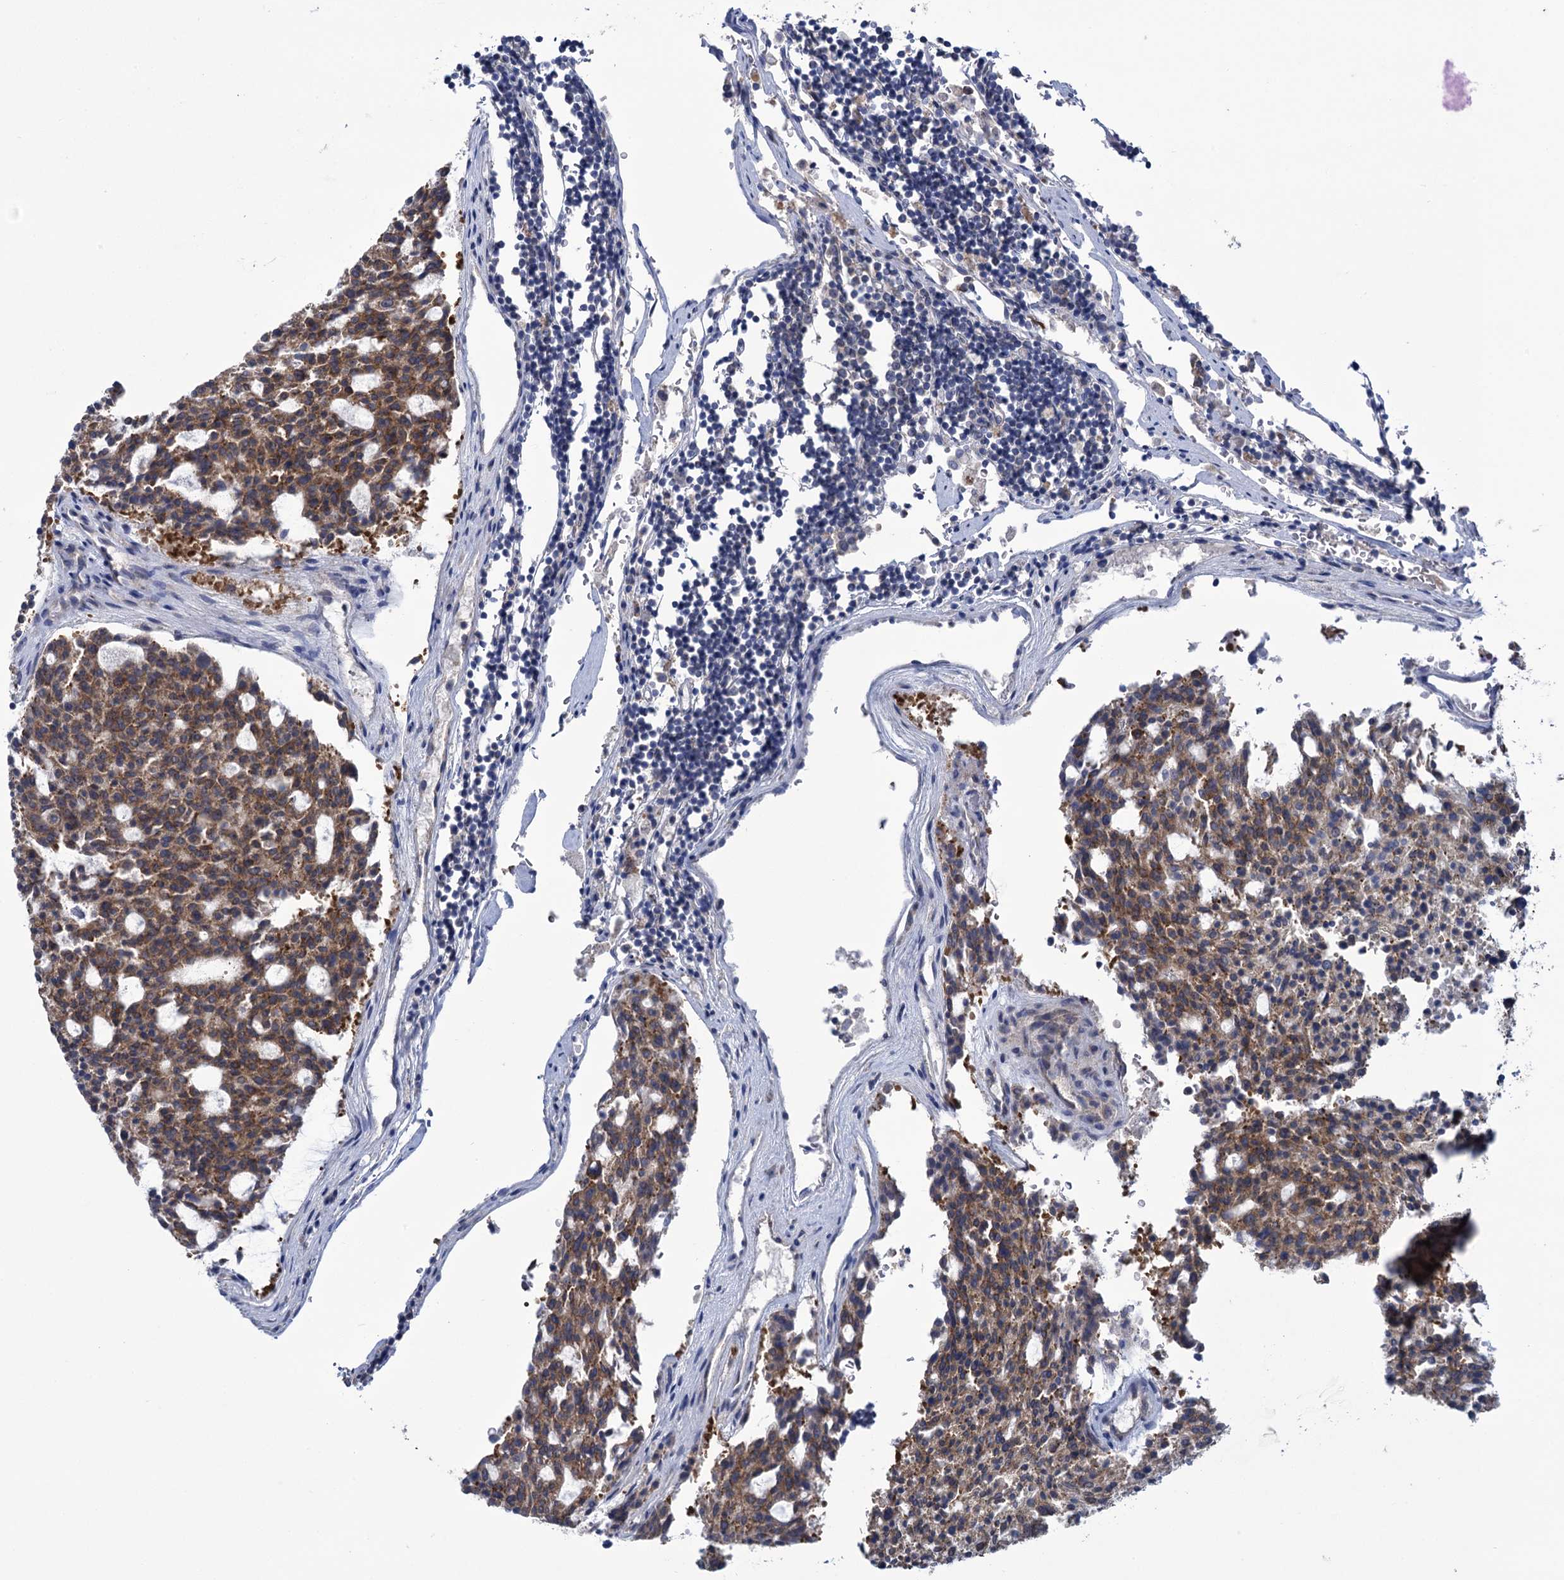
{"staining": {"intensity": "moderate", "quantity": ">75%", "location": "cytoplasmic/membranous"}, "tissue": "carcinoid", "cell_type": "Tumor cells", "image_type": "cancer", "snomed": [{"axis": "morphology", "description": "Carcinoid, malignant, NOS"}, {"axis": "topography", "description": "Pancreas"}], "caption": "IHC of carcinoid (malignant) demonstrates medium levels of moderate cytoplasmic/membranous staining in about >75% of tumor cells. (Stains: DAB (3,3'-diaminobenzidine) in brown, nuclei in blue, Microscopy: brightfield microscopy at high magnification).", "gene": "GSTM2", "patient": {"sex": "female", "age": 54}}